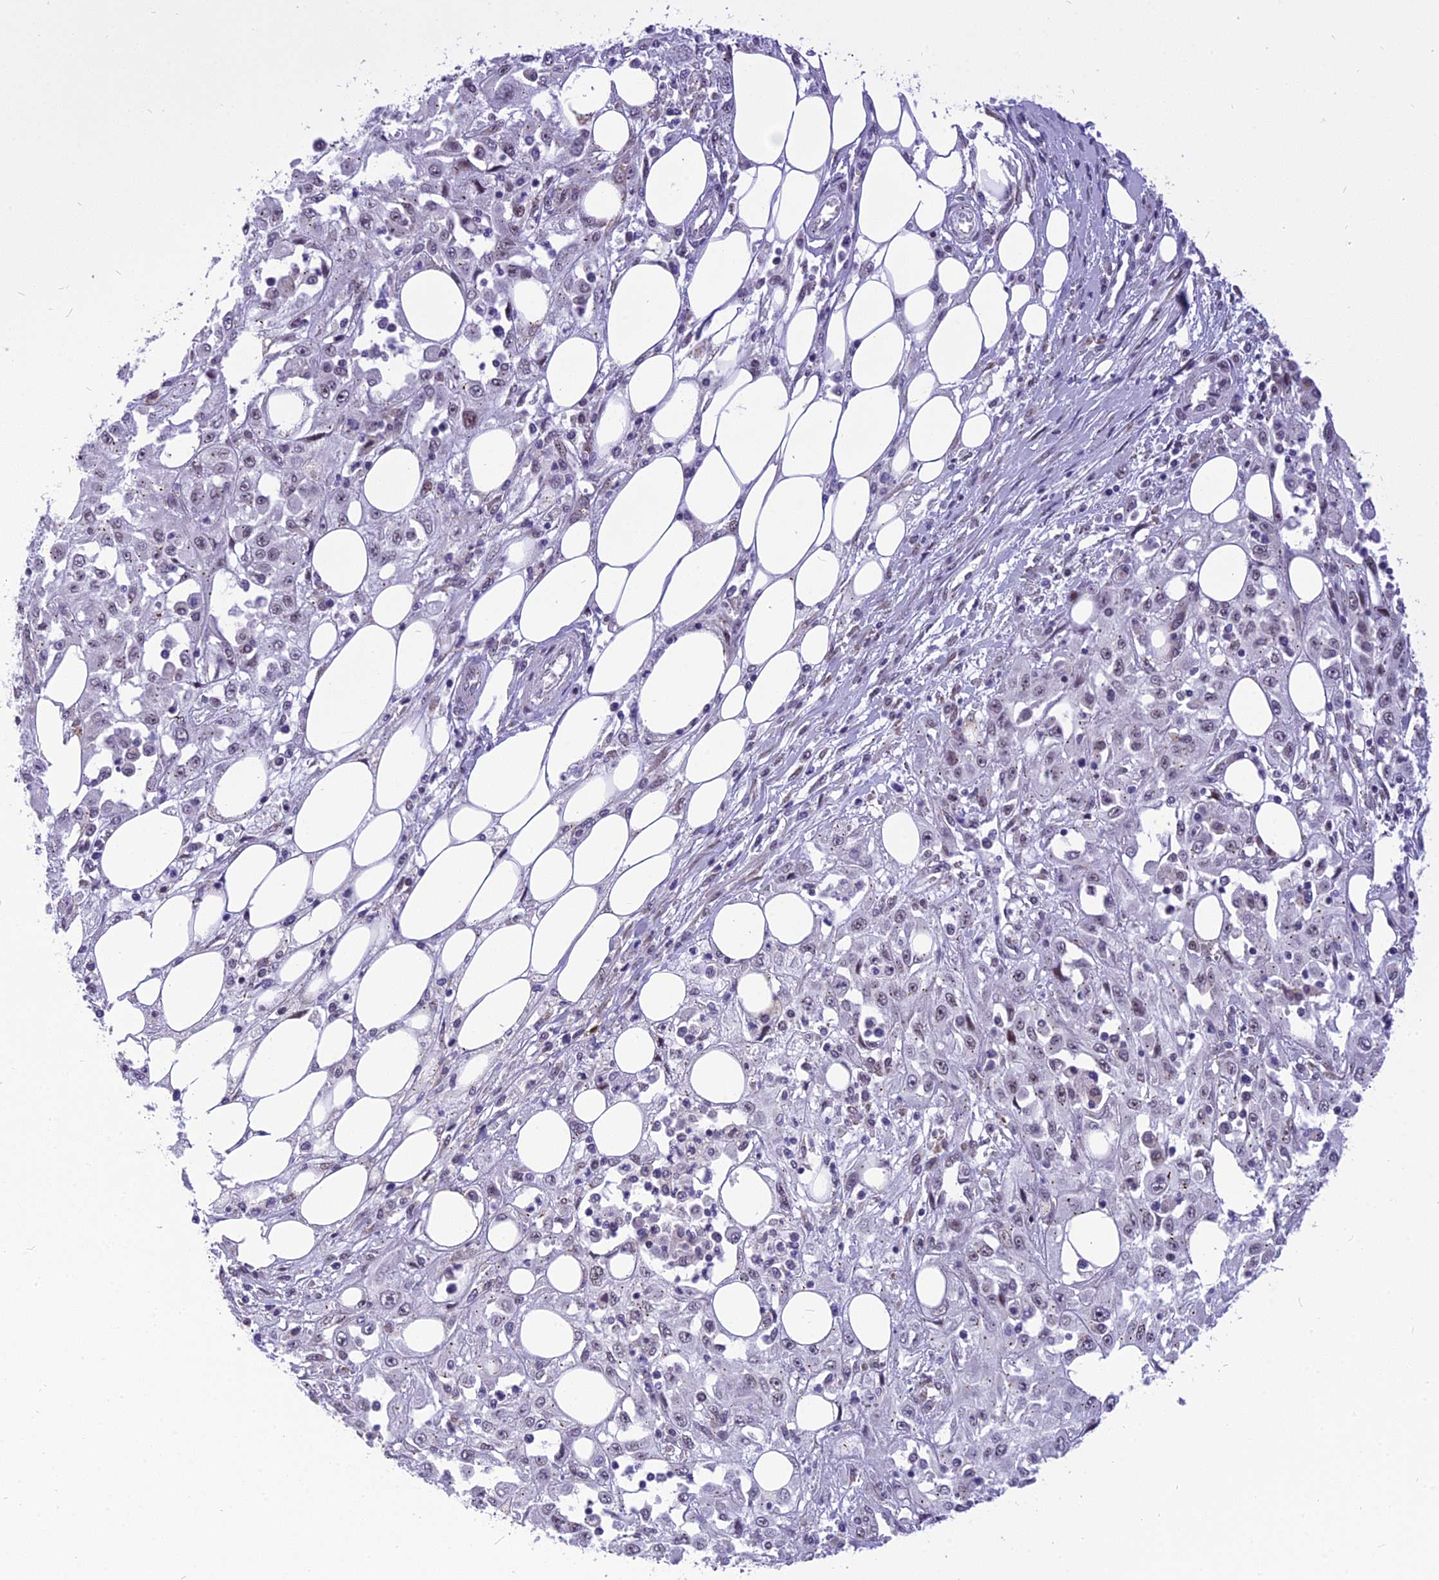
{"staining": {"intensity": "negative", "quantity": "none", "location": "none"}, "tissue": "skin cancer", "cell_type": "Tumor cells", "image_type": "cancer", "snomed": [{"axis": "morphology", "description": "Squamous cell carcinoma, NOS"}, {"axis": "morphology", "description": "Squamous cell carcinoma, metastatic, NOS"}, {"axis": "topography", "description": "Skin"}, {"axis": "topography", "description": "Lymph node"}], "caption": "Tumor cells are negative for brown protein staining in skin cancer (squamous cell carcinoma). The staining was performed using DAB to visualize the protein expression in brown, while the nuclei were stained in blue with hematoxylin (Magnification: 20x).", "gene": "IRF2BP1", "patient": {"sex": "male", "age": 75}}